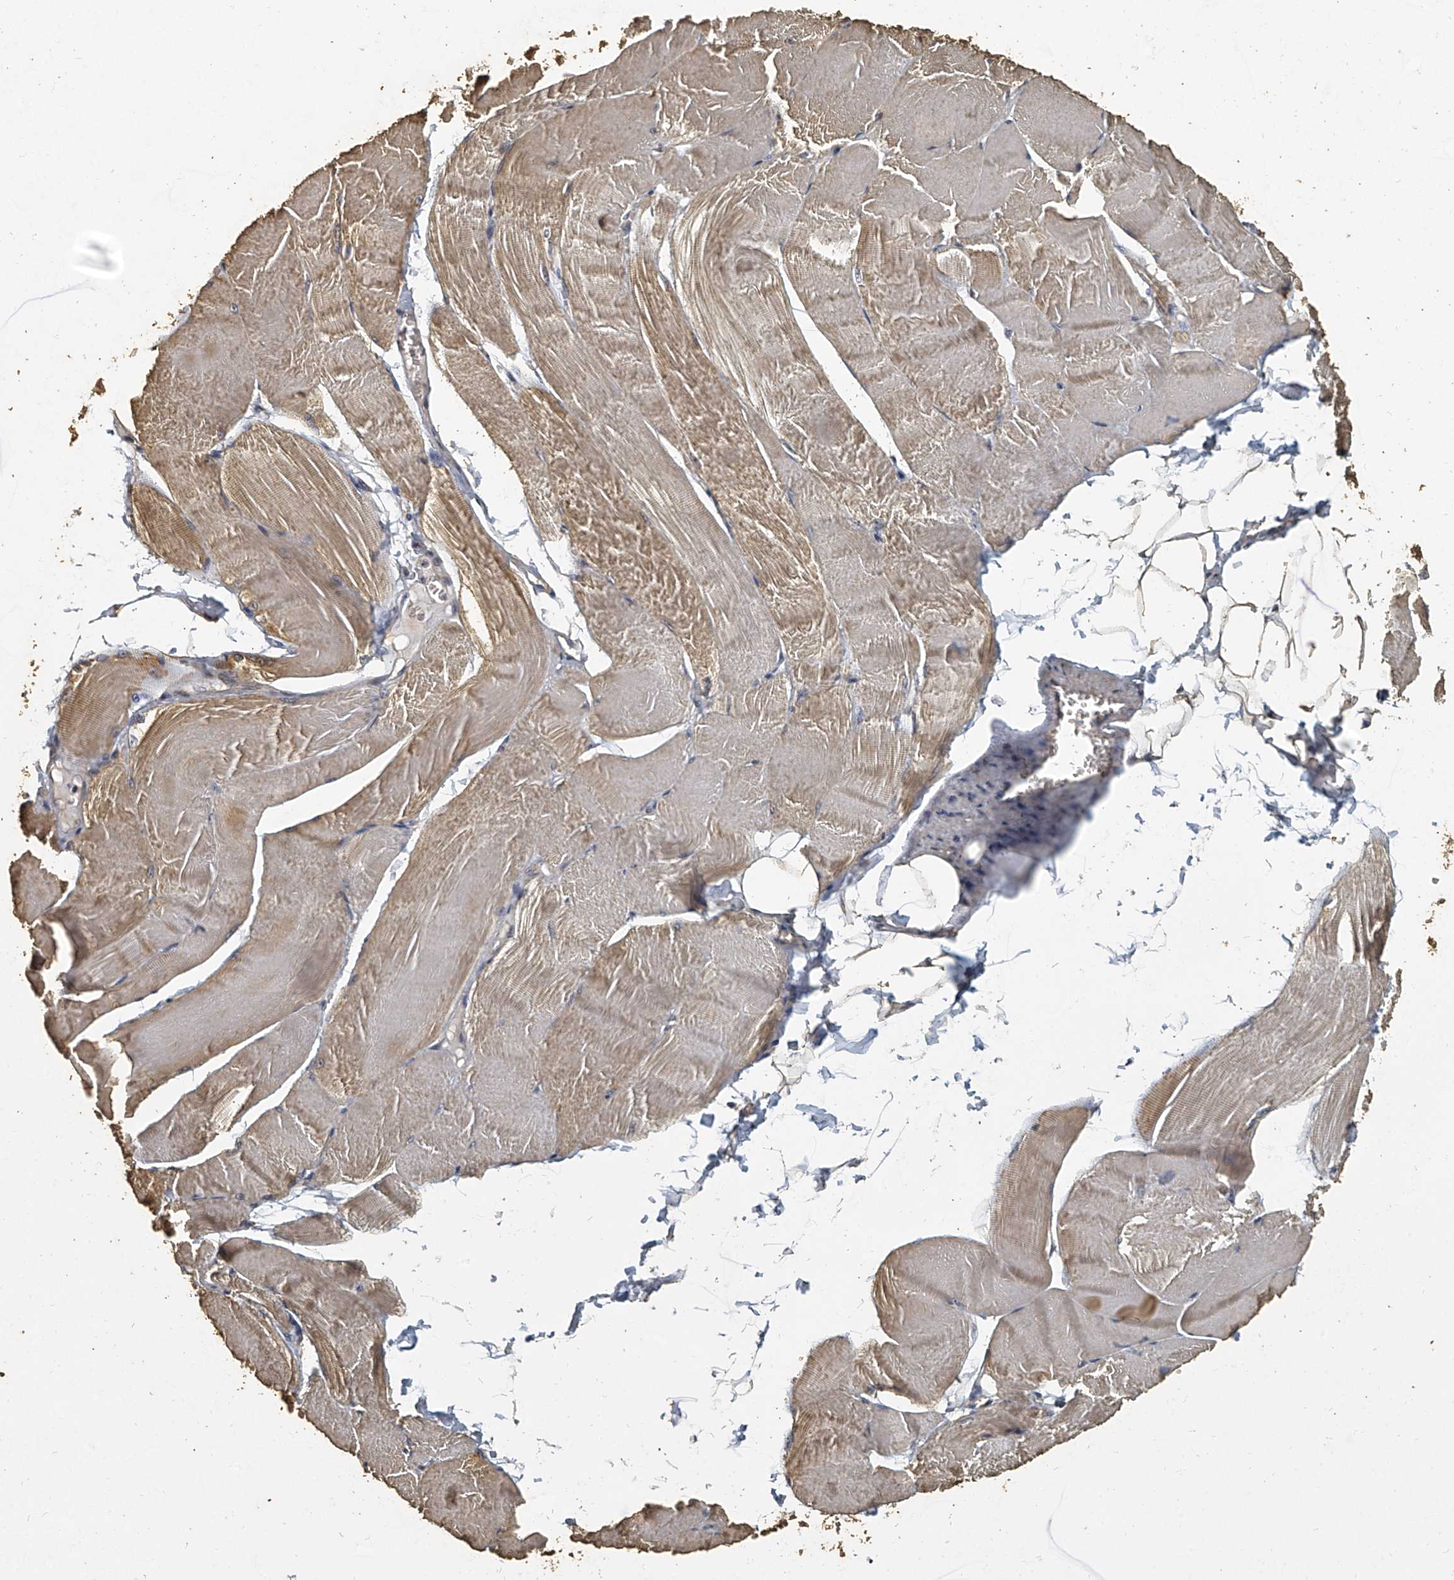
{"staining": {"intensity": "moderate", "quantity": "<25%", "location": "cytoplasmic/membranous"}, "tissue": "skeletal muscle", "cell_type": "Myocytes", "image_type": "normal", "snomed": [{"axis": "morphology", "description": "Normal tissue, NOS"}, {"axis": "morphology", "description": "Basal cell carcinoma"}, {"axis": "topography", "description": "Skeletal muscle"}], "caption": "Skeletal muscle stained with DAB (3,3'-diaminobenzidine) immunohistochemistry exhibits low levels of moderate cytoplasmic/membranous staining in about <25% of myocytes.", "gene": "MRPL28", "patient": {"sex": "female", "age": 64}}